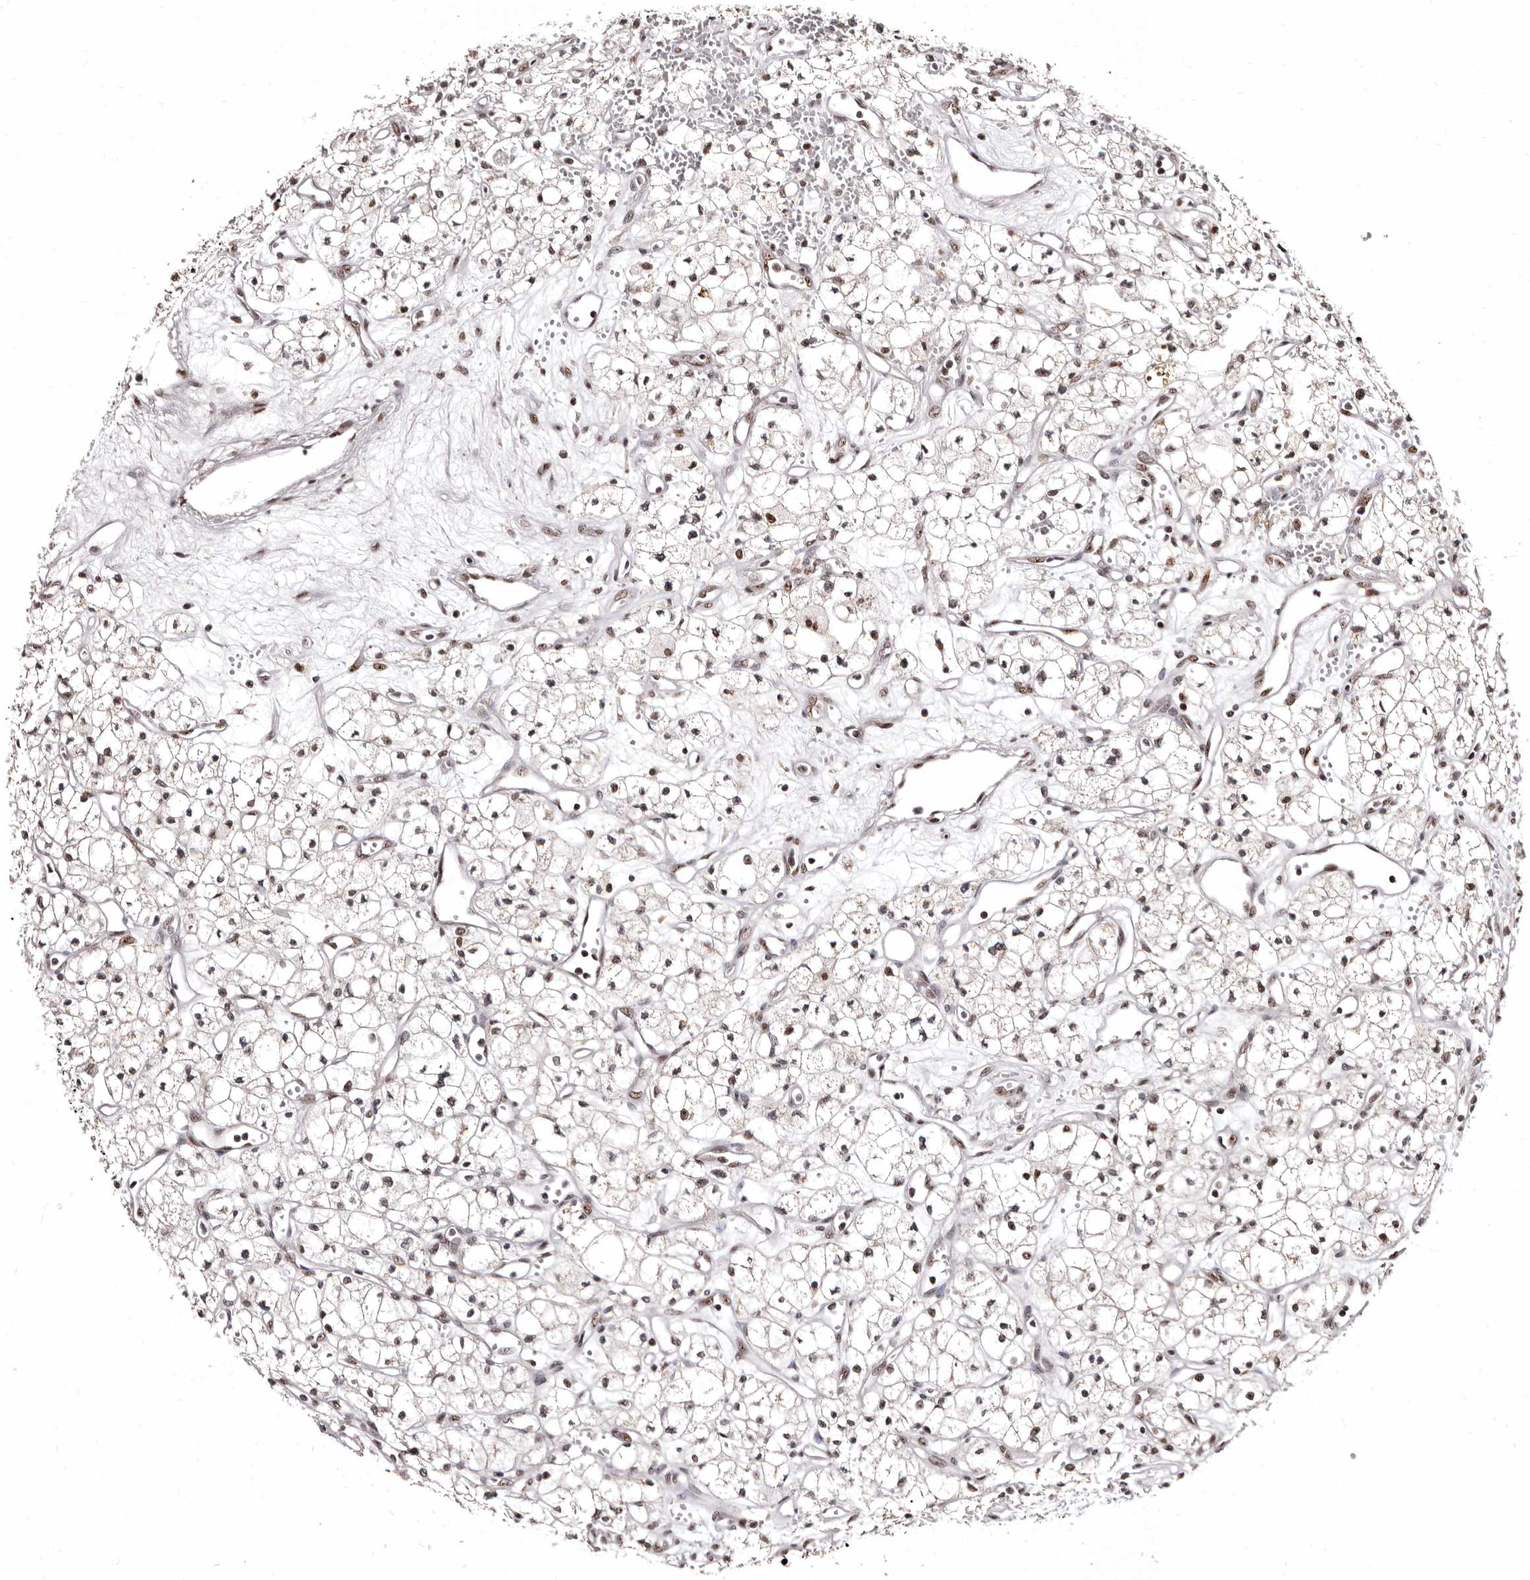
{"staining": {"intensity": "moderate", "quantity": ">75%", "location": "nuclear"}, "tissue": "renal cancer", "cell_type": "Tumor cells", "image_type": "cancer", "snomed": [{"axis": "morphology", "description": "Adenocarcinoma, NOS"}, {"axis": "topography", "description": "Kidney"}], "caption": "An immunohistochemistry (IHC) micrograph of neoplastic tissue is shown. Protein staining in brown labels moderate nuclear positivity in adenocarcinoma (renal) within tumor cells.", "gene": "ANAPC11", "patient": {"sex": "male", "age": 59}}